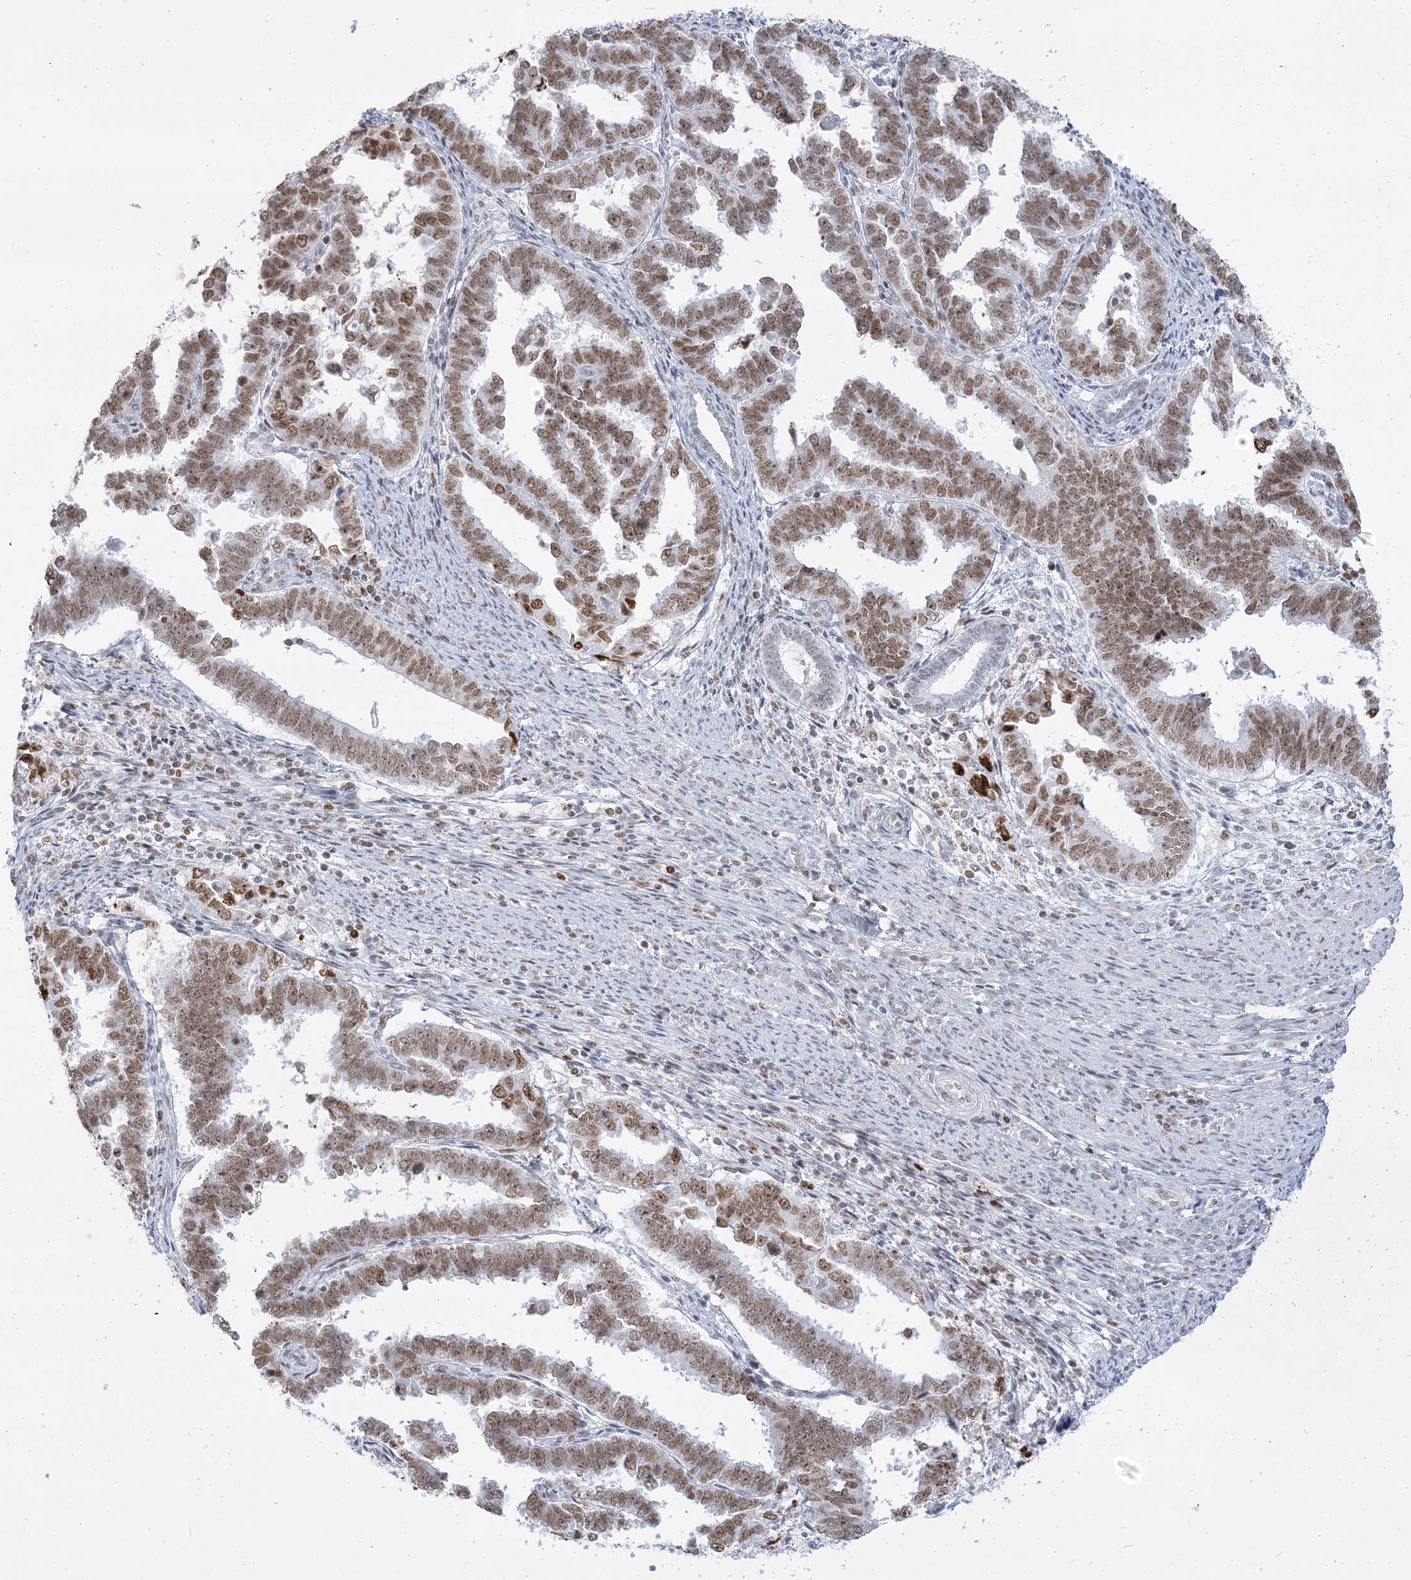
{"staining": {"intensity": "moderate", "quantity": ">75%", "location": "nuclear"}, "tissue": "endometrial cancer", "cell_type": "Tumor cells", "image_type": "cancer", "snomed": [{"axis": "morphology", "description": "Adenocarcinoma, NOS"}, {"axis": "topography", "description": "Endometrium"}], "caption": "Immunohistochemistry staining of endometrial cancer (adenocarcinoma), which exhibits medium levels of moderate nuclear staining in approximately >75% of tumor cells indicating moderate nuclear protein expression. The staining was performed using DAB (brown) for protein detection and nuclei were counterstained in hematoxylin (blue).", "gene": "DDX21", "patient": {"sex": "female", "age": 75}}